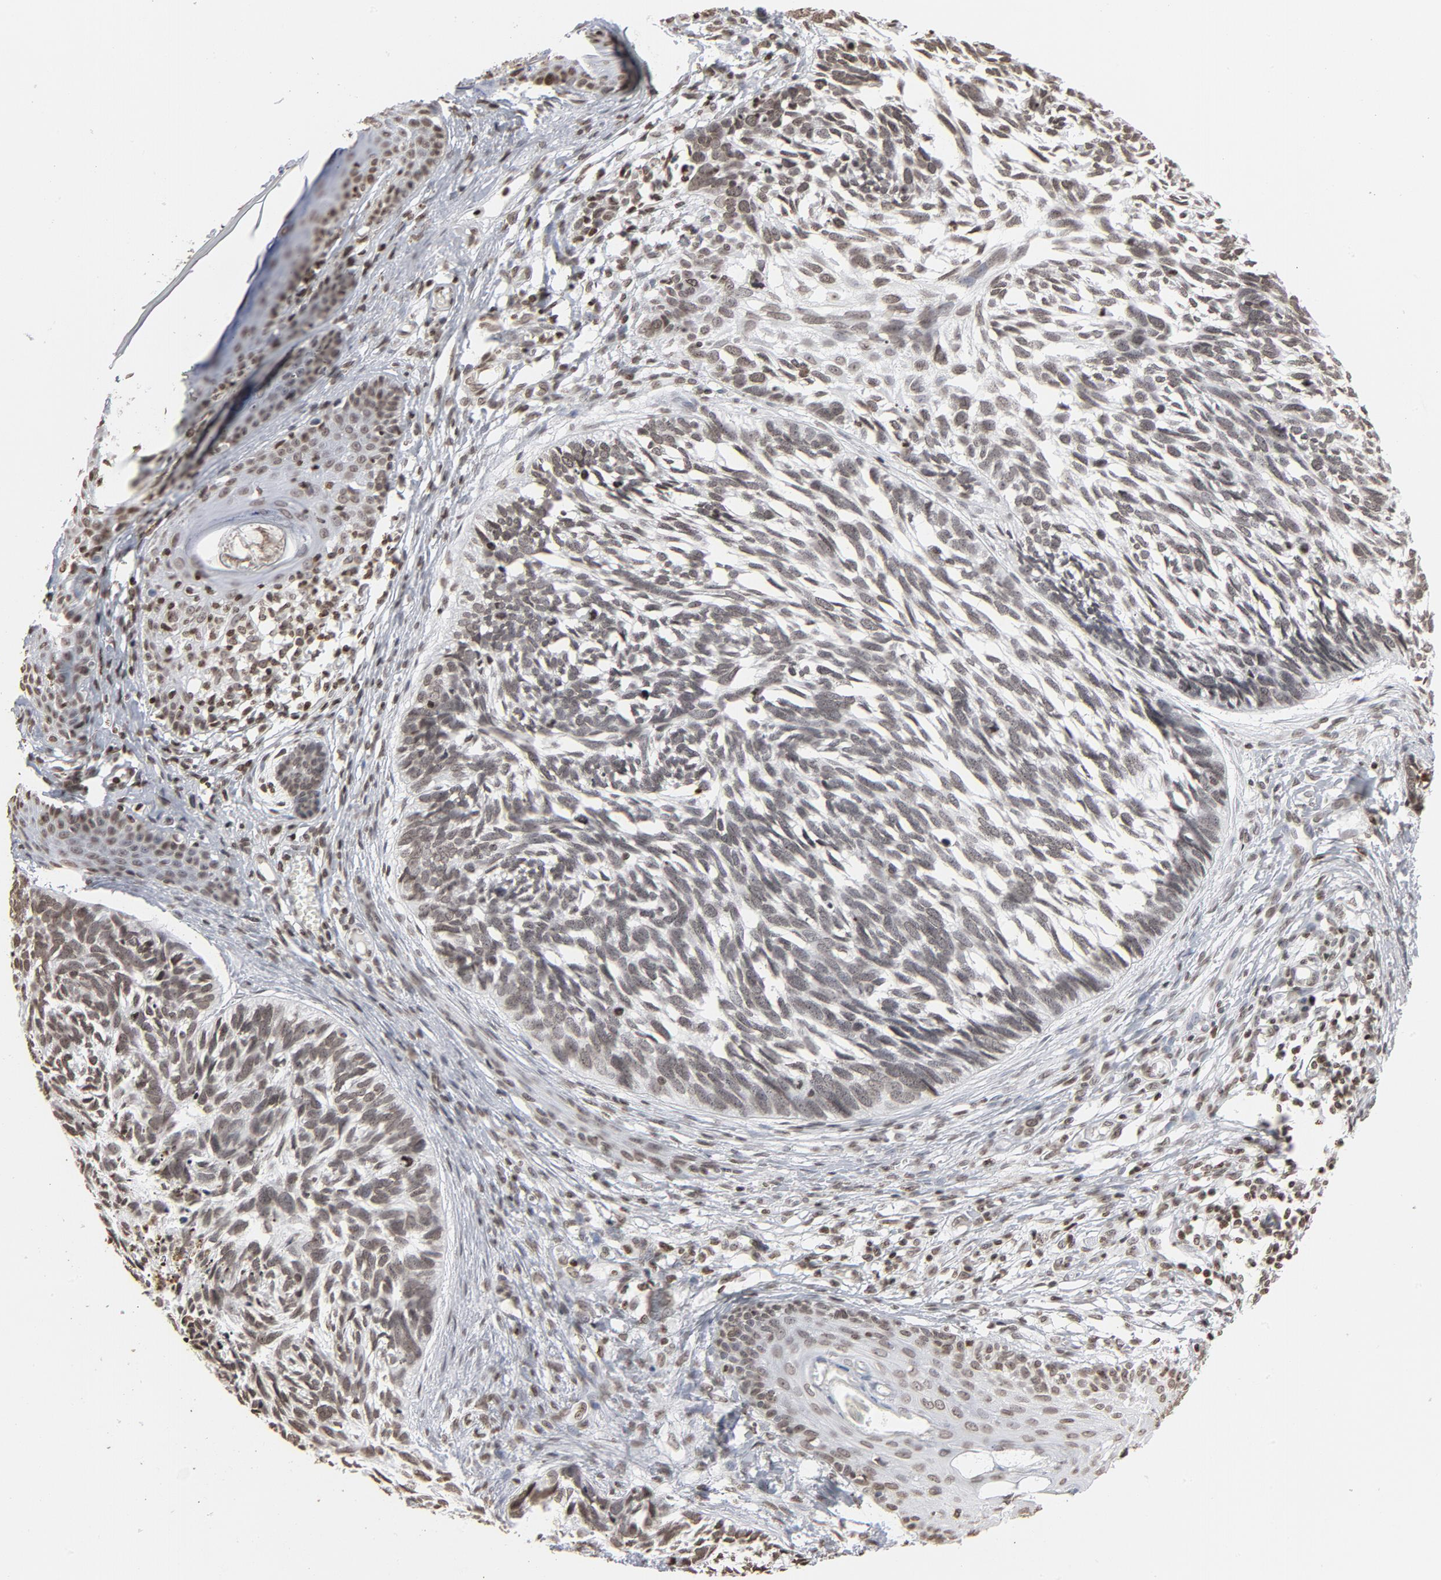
{"staining": {"intensity": "weak", "quantity": ">75%", "location": "nuclear"}, "tissue": "skin cancer", "cell_type": "Tumor cells", "image_type": "cancer", "snomed": [{"axis": "morphology", "description": "Basal cell carcinoma"}, {"axis": "topography", "description": "Skin"}], "caption": "DAB (3,3'-diaminobenzidine) immunohistochemical staining of human basal cell carcinoma (skin) displays weak nuclear protein staining in about >75% of tumor cells. The protein of interest is shown in brown color, while the nuclei are stained blue.", "gene": "H2AC12", "patient": {"sex": "male", "age": 63}}